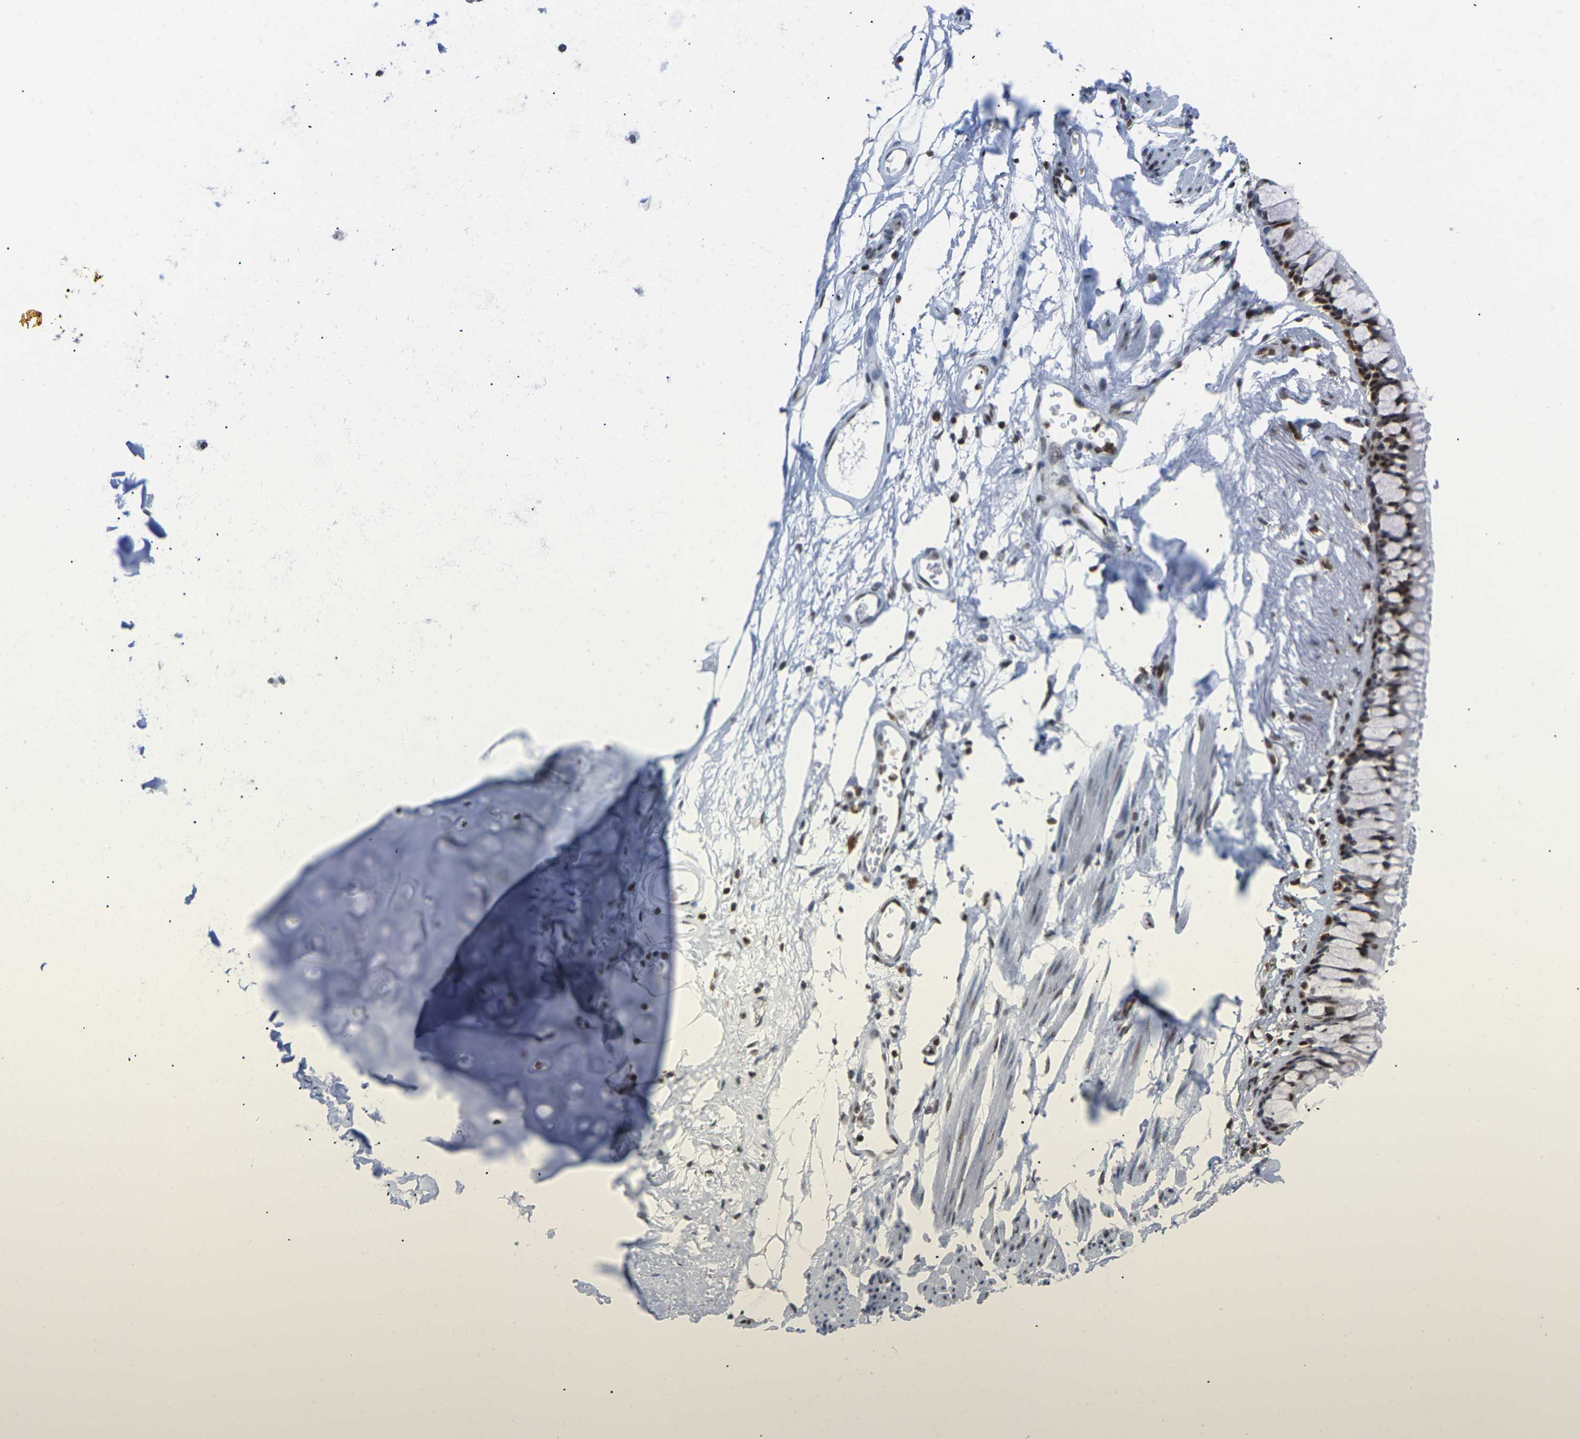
{"staining": {"intensity": "strong", "quantity": "25%-75%", "location": "nuclear"}, "tissue": "adipose tissue", "cell_type": "Adipocytes", "image_type": "normal", "snomed": [{"axis": "morphology", "description": "Normal tissue, NOS"}, {"axis": "topography", "description": "Cartilage tissue"}, {"axis": "topography", "description": "Bronchus"}], "caption": "An immunohistochemistry histopathology image of normal tissue is shown. Protein staining in brown highlights strong nuclear positivity in adipose tissue within adipocytes. Immunohistochemistry (ihc) stains the protein in brown and the nuclei are stained blue.", "gene": "MAGOH", "patient": {"sex": "female", "age": 73}}